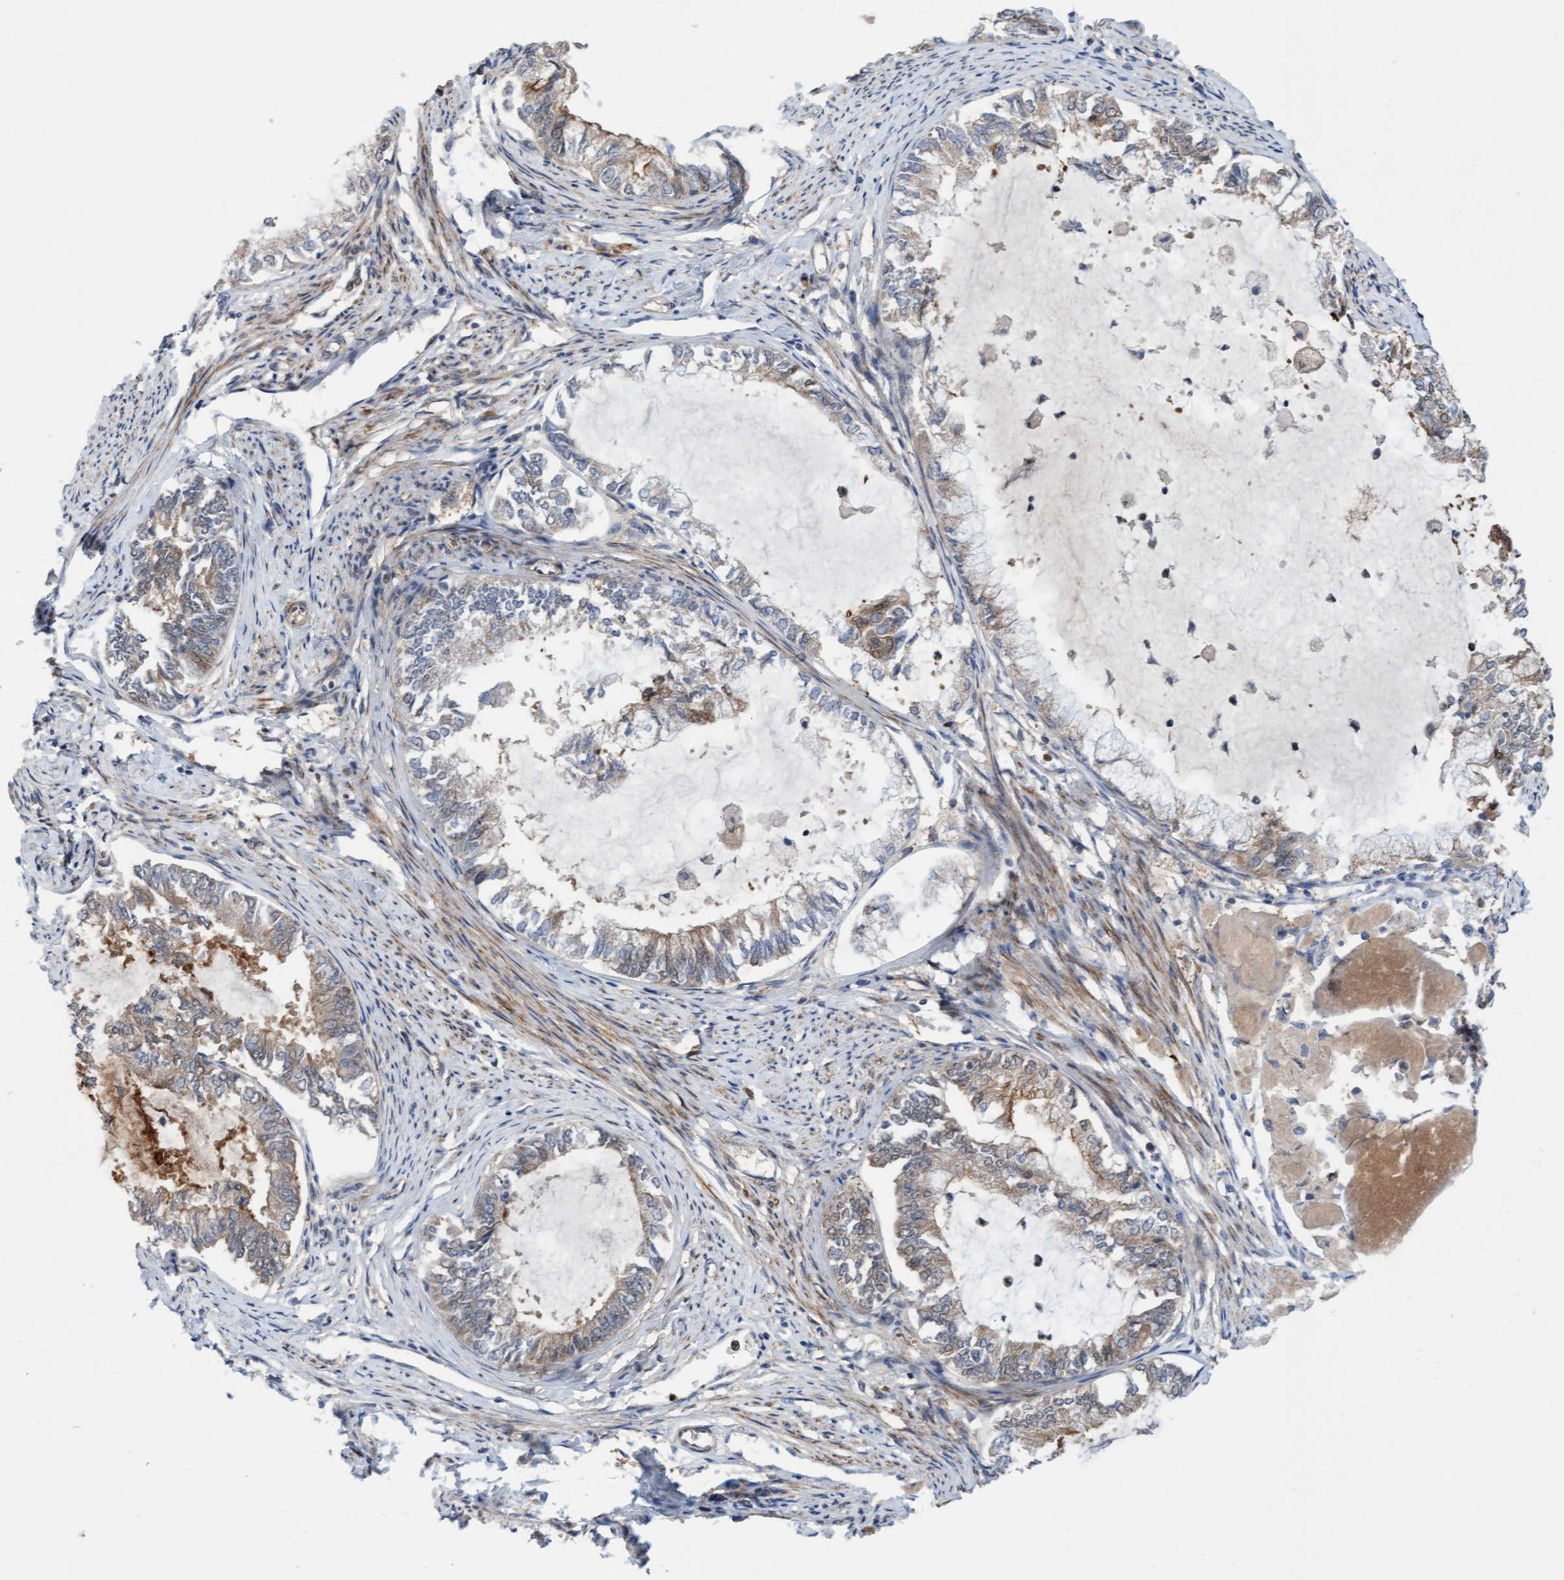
{"staining": {"intensity": "weak", "quantity": "25%-75%", "location": "cytoplasmic/membranous"}, "tissue": "endometrial cancer", "cell_type": "Tumor cells", "image_type": "cancer", "snomed": [{"axis": "morphology", "description": "Adenocarcinoma, NOS"}, {"axis": "topography", "description": "Endometrium"}], "caption": "Tumor cells show low levels of weak cytoplasmic/membranous expression in about 25%-75% of cells in human adenocarcinoma (endometrial).", "gene": "RAP1GAP2", "patient": {"sex": "female", "age": 86}}